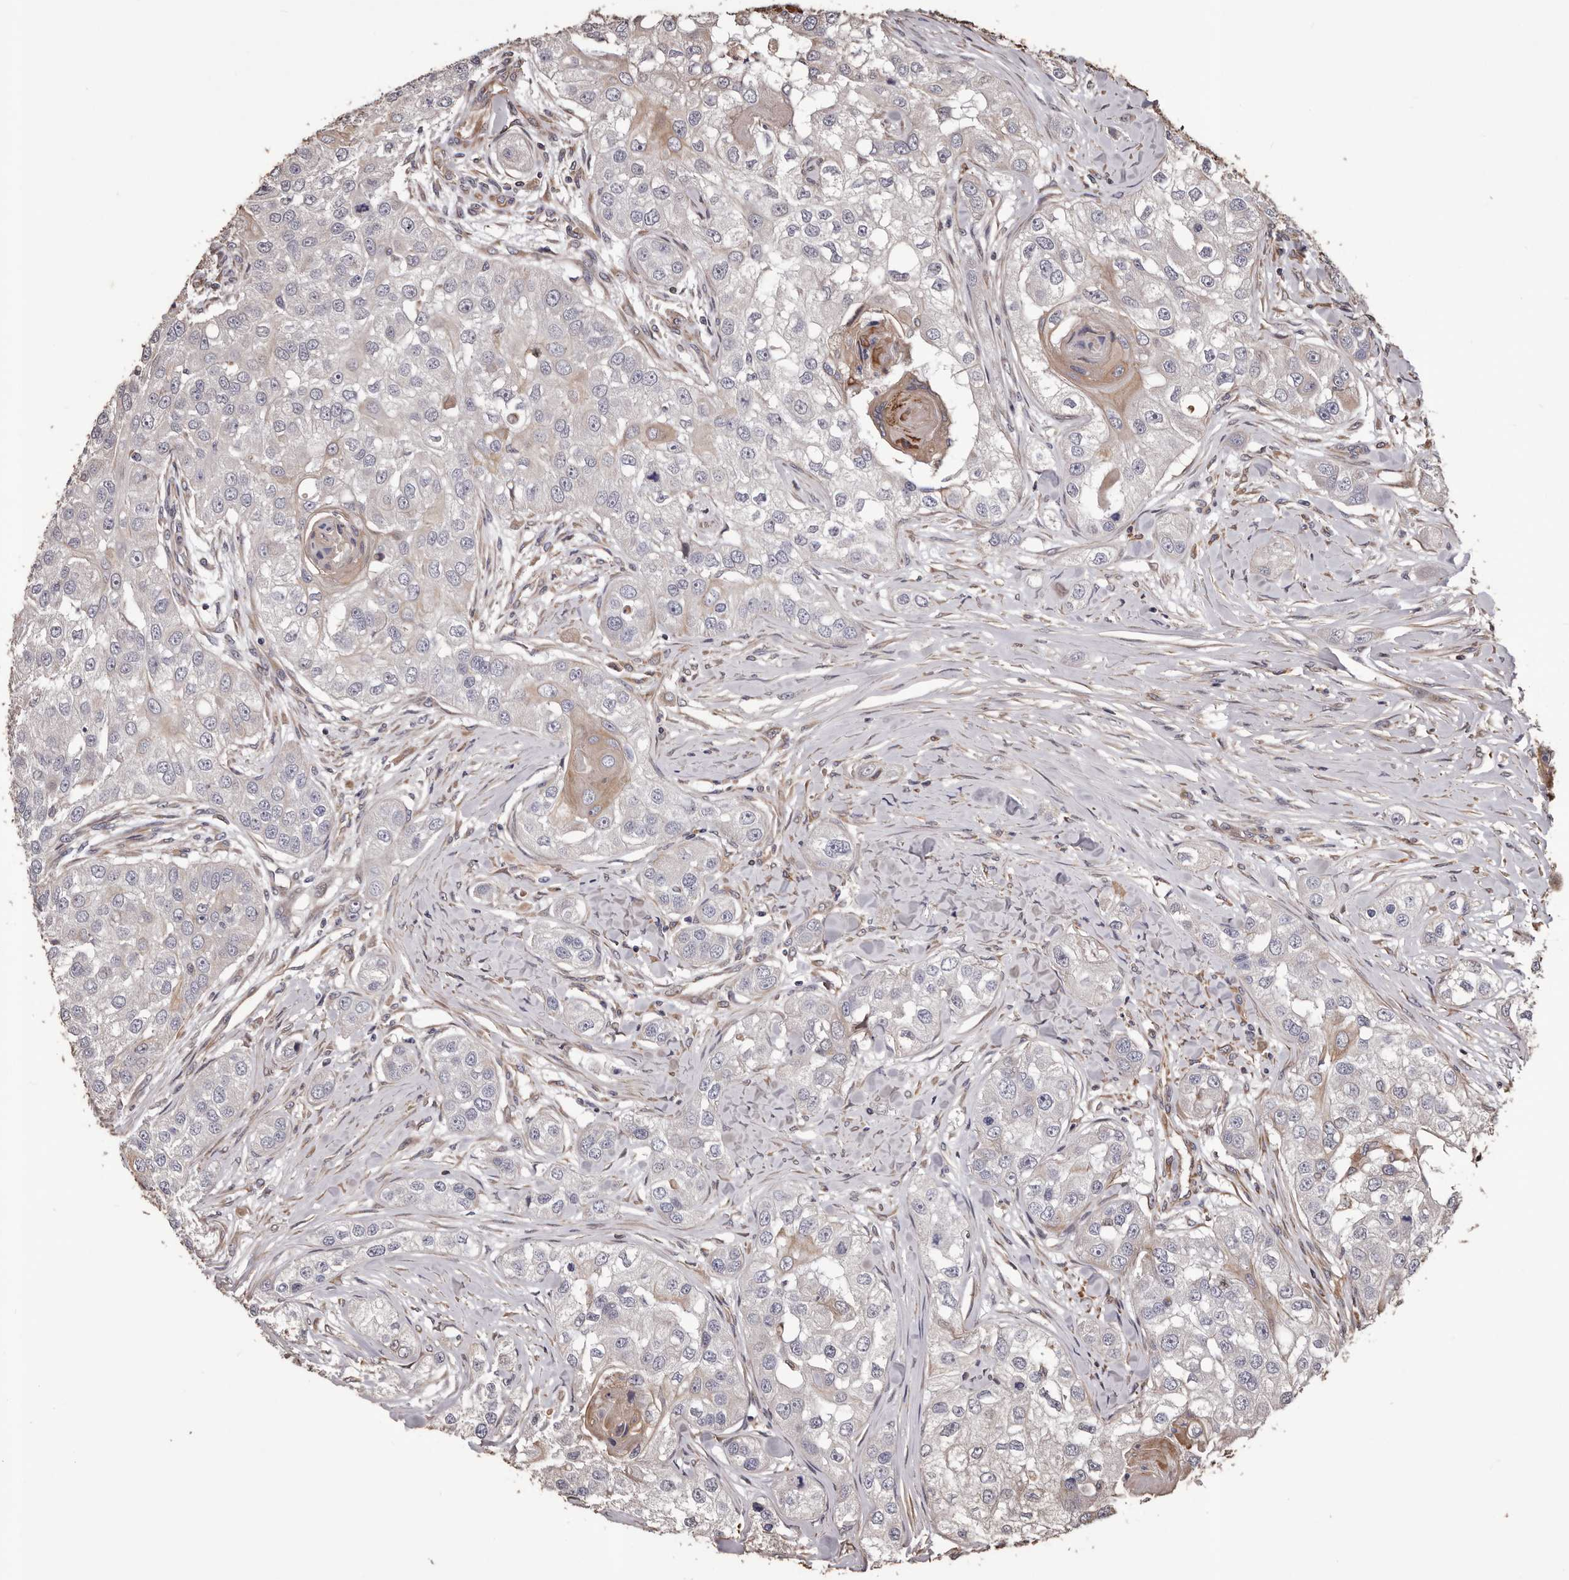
{"staining": {"intensity": "negative", "quantity": "none", "location": "none"}, "tissue": "head and neck cancer", "cell_type": "Tumor cells", "image_type": "cancer", "snomed": [{"axis": "morphology", "description": "Normal tissue, NOS"}, {"axis": "morphology", "description": "Squamous cell carcinoma, NOS"}, {"axis": "topography", "description": "Skeletal muscle"}, {"axis": "topography", "description": "Head-Neck"}], "caption": "High magnification brightfield microscopy of head and neck squamous cell carcinoma stained with DAB (brown) and counterstained with hematoxylin (blue): tumor cells show no significant positivity.", "gene": "CEP104", "patient": {"sex": "male", "age": 51}}